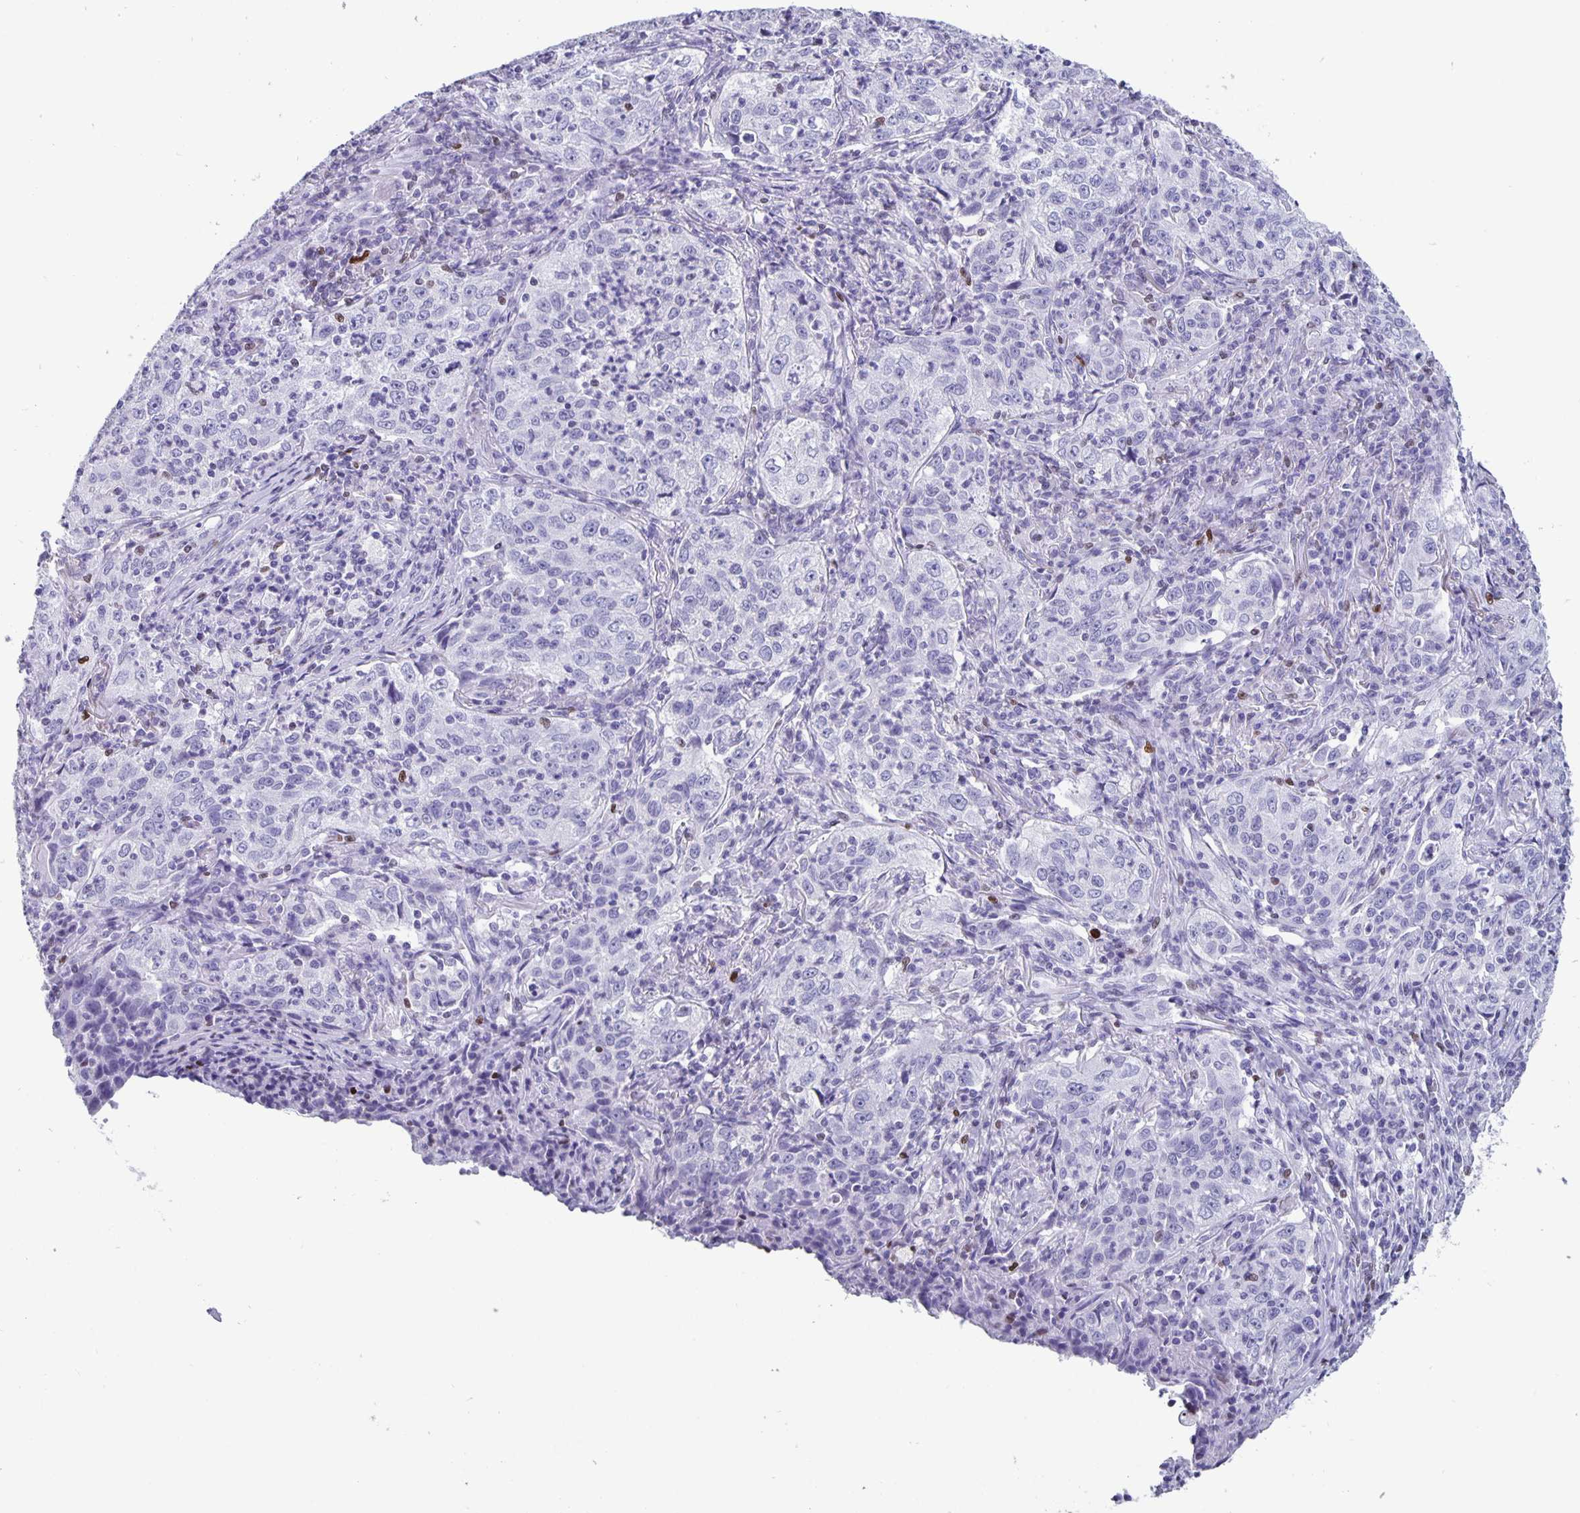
{"staining": {"intensity": "negative", "quantity": "none", "location": "none"}, "tissue": "lung cancer", "cell_type": "Tumor cells", "image_type": "cancer", "snomed": [{"axis": "morphology", "description": "Squamous cell carcinoma, NOS"}, {"axis": "topography", "description": "Lung"}], "caption": "IHC histopathology image of lung cancer stained for a protein (brown), which displays no positivity in tumor cells. (Brightfield microscopy of DAB immunohistochemistry at high magnification).", "gene": "SATB2", "patient": {"sex": "male", "age": 71}}